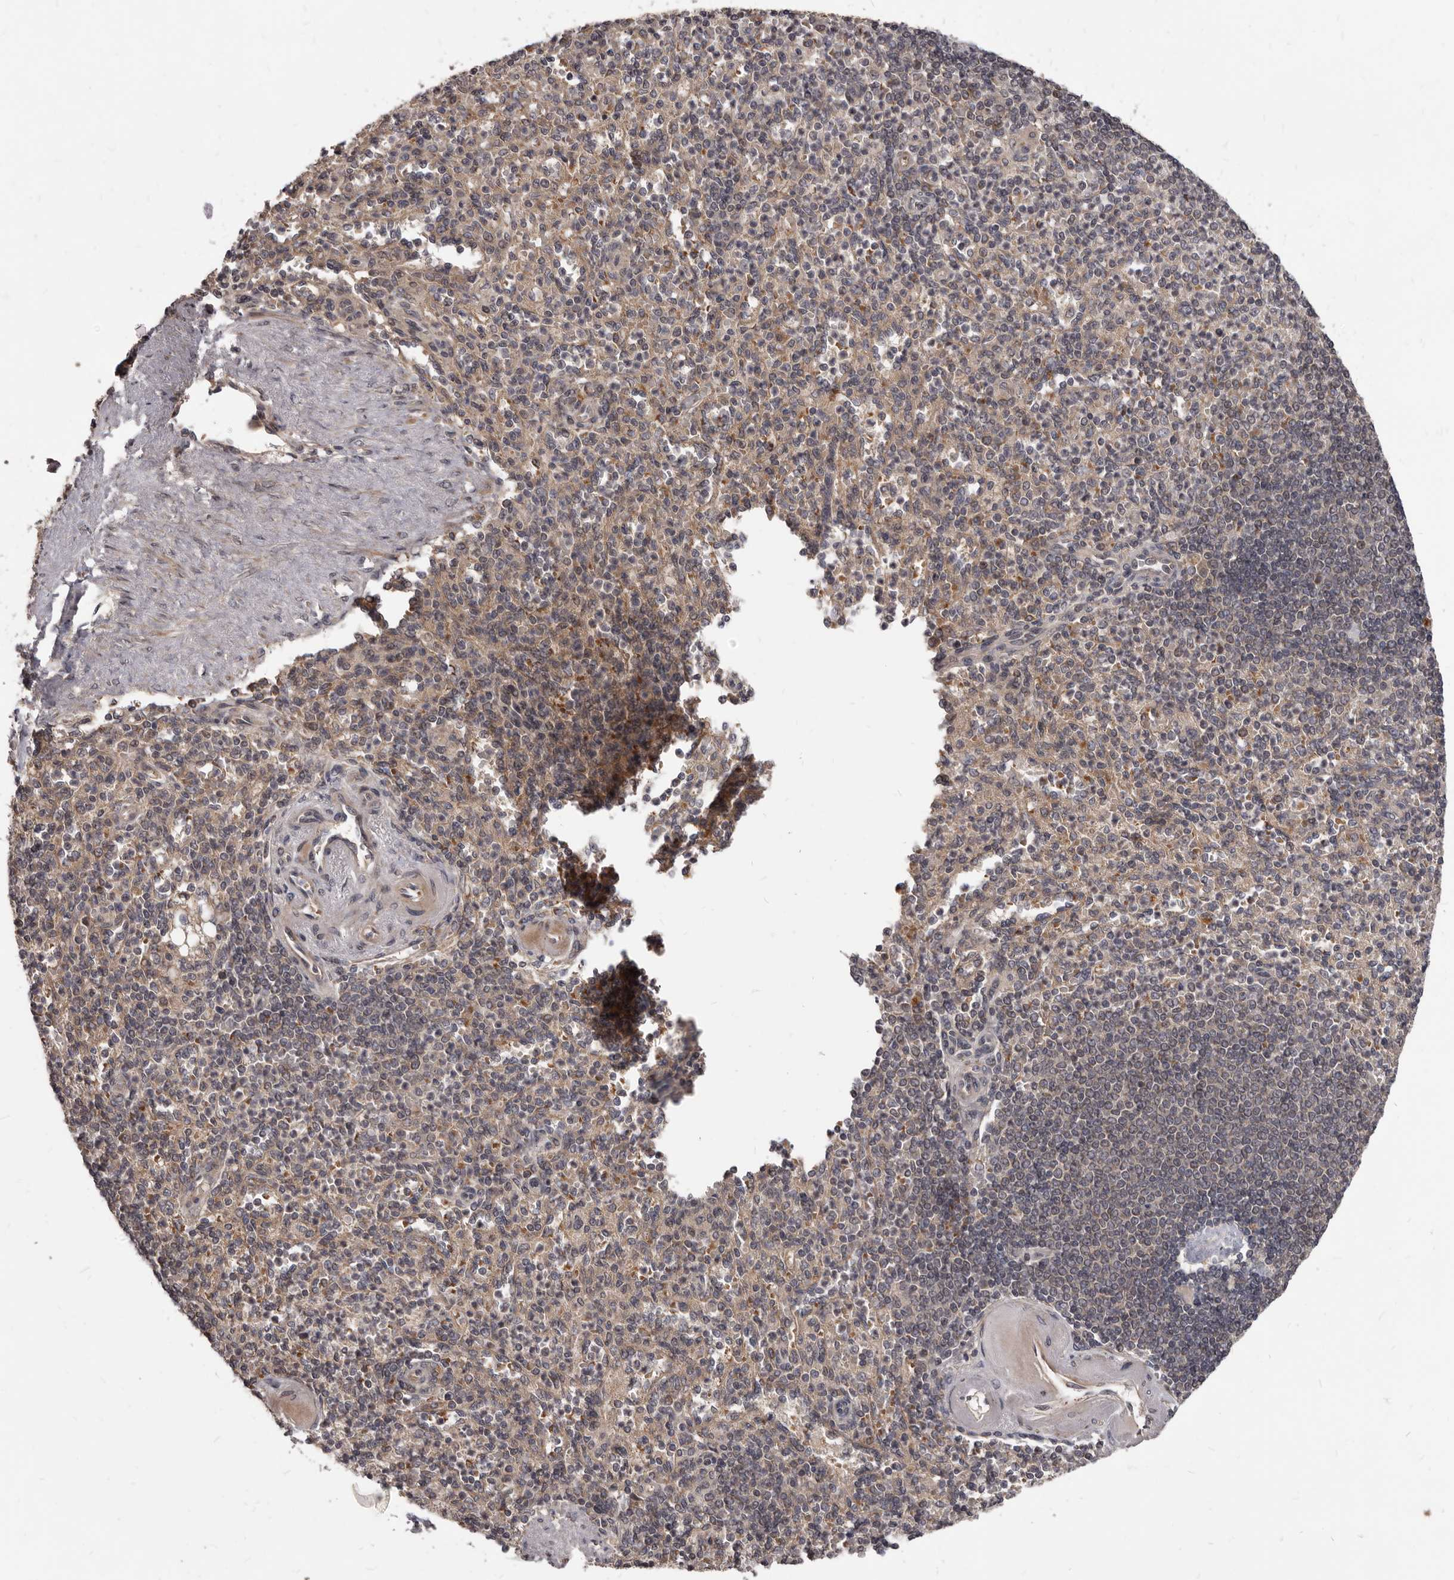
{"staining": {"intensity": "weak", "quantity": "25%-75%", "location": "nuclear"}, "tissue": "spleen", "cell_type": "Cells in red pulp", "image_type": "normal", "snomed": [{"axis": "morphology", "description": "Normal tissue, NOS"}, {"axis": "topography", "description": "Spleen"}], "caption": "This image demonstrates immunohistochemistry (IHC) staining of normal human spleen, with low weak nuclear positivity in about 25%-75% of cells in red pulp.", "gene": "GABPB2", "patient": {"sex": "female", "age": 74}}